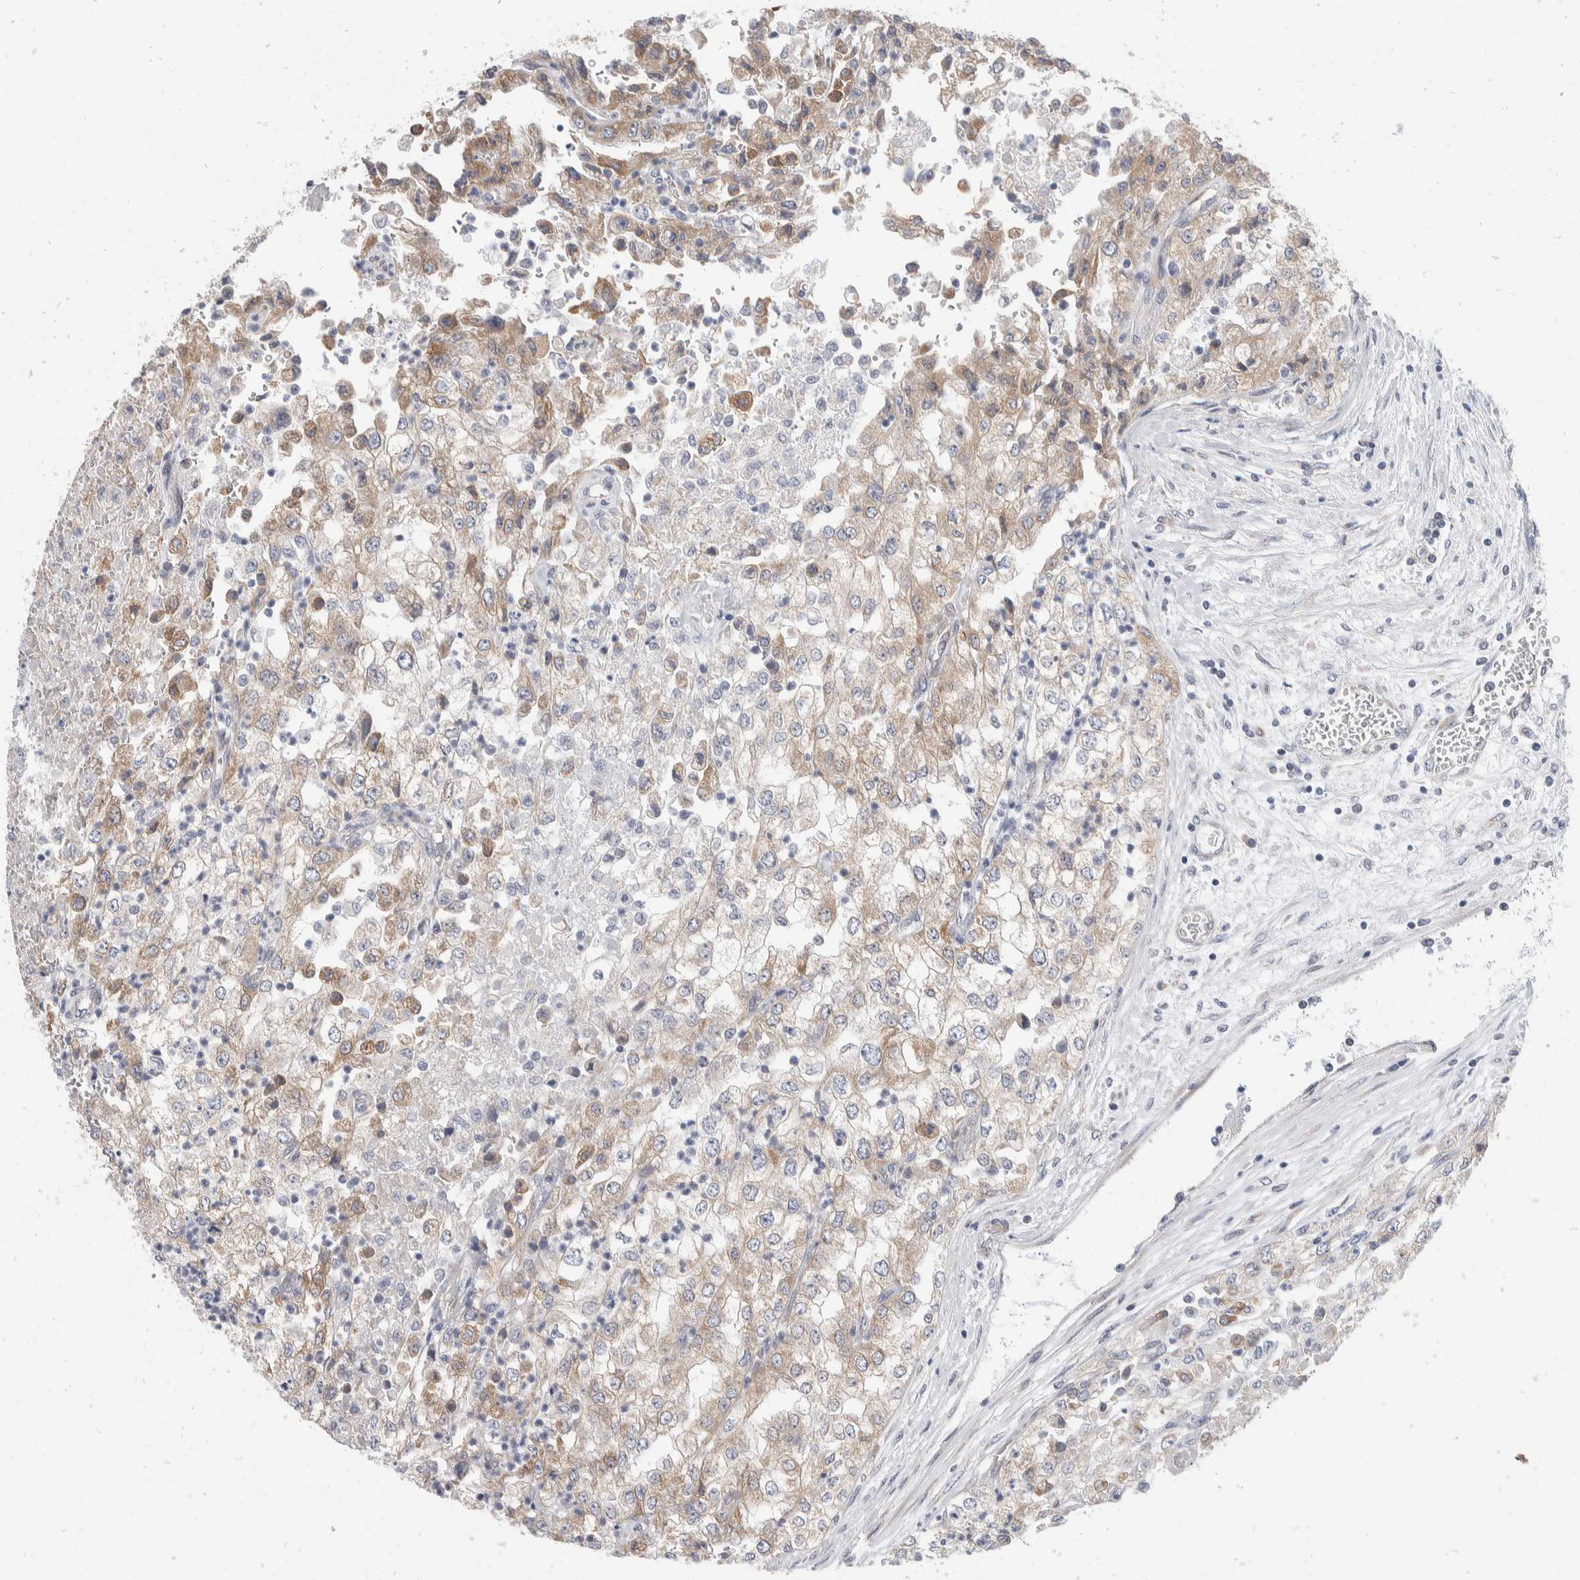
{"staining": {"intensity": "weak", "quantity": ">75%", "location": "cytoplasmic/membranous"}, "tissue": "renal cancer", "cell_type": "Tumor cells", "image_type": "cancer", "snomed": [{"axis": "morphology", "description": "Adenocarcinoma, NOS"}, {"axis": "topography", "description": "Kidney"}], "caption": "Renal adenocarcinoma stained with a brown dye displays weak cytoplasmic/membranous positive positivity in approximately >75% of tumor cells.", "gene": "TMEM245", "patient": {"sex": "female", "age": 54}}